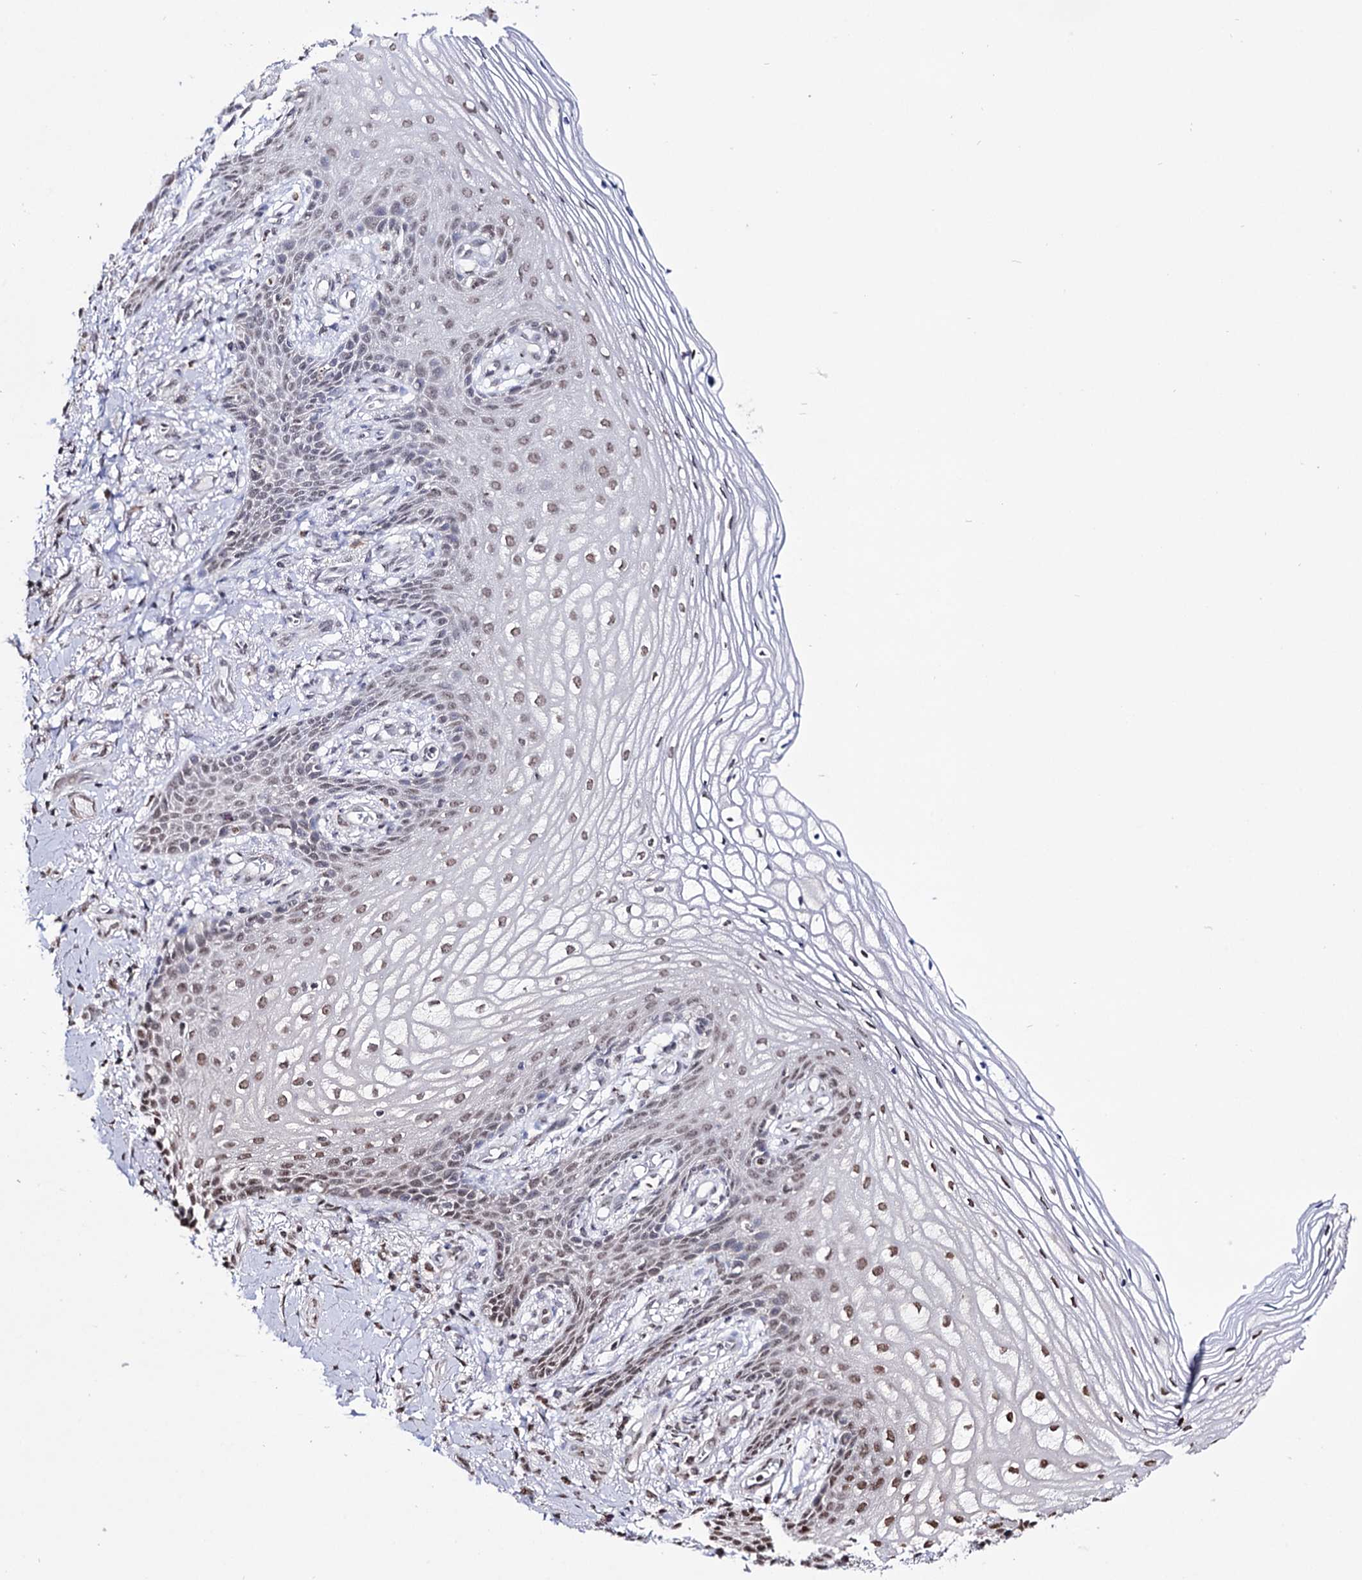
{"staining": {"intensity": "moderate", "quantity": ">75%", "location": "nuclear"}, "tissue": "vagina", "cell_type": "Squamous epithelial cells", "image_type": "normal", "snomed": [{"axis": "morphology", "description": "Normal tissue, NOS"}, {"axis": "topography", "description": "Vagina"}], "caption": "A high-resolution micrograph shows immunohistochemistry staining of unremarkable vagina, which reveals moderate nuclear staining in approximately >75% of squamous epithelial cells. (brown staining indicates protein expression, while blue staining denotes nuclei).", "gene": "ABHD10", "patient": {"sex": "female", "age": 60}}